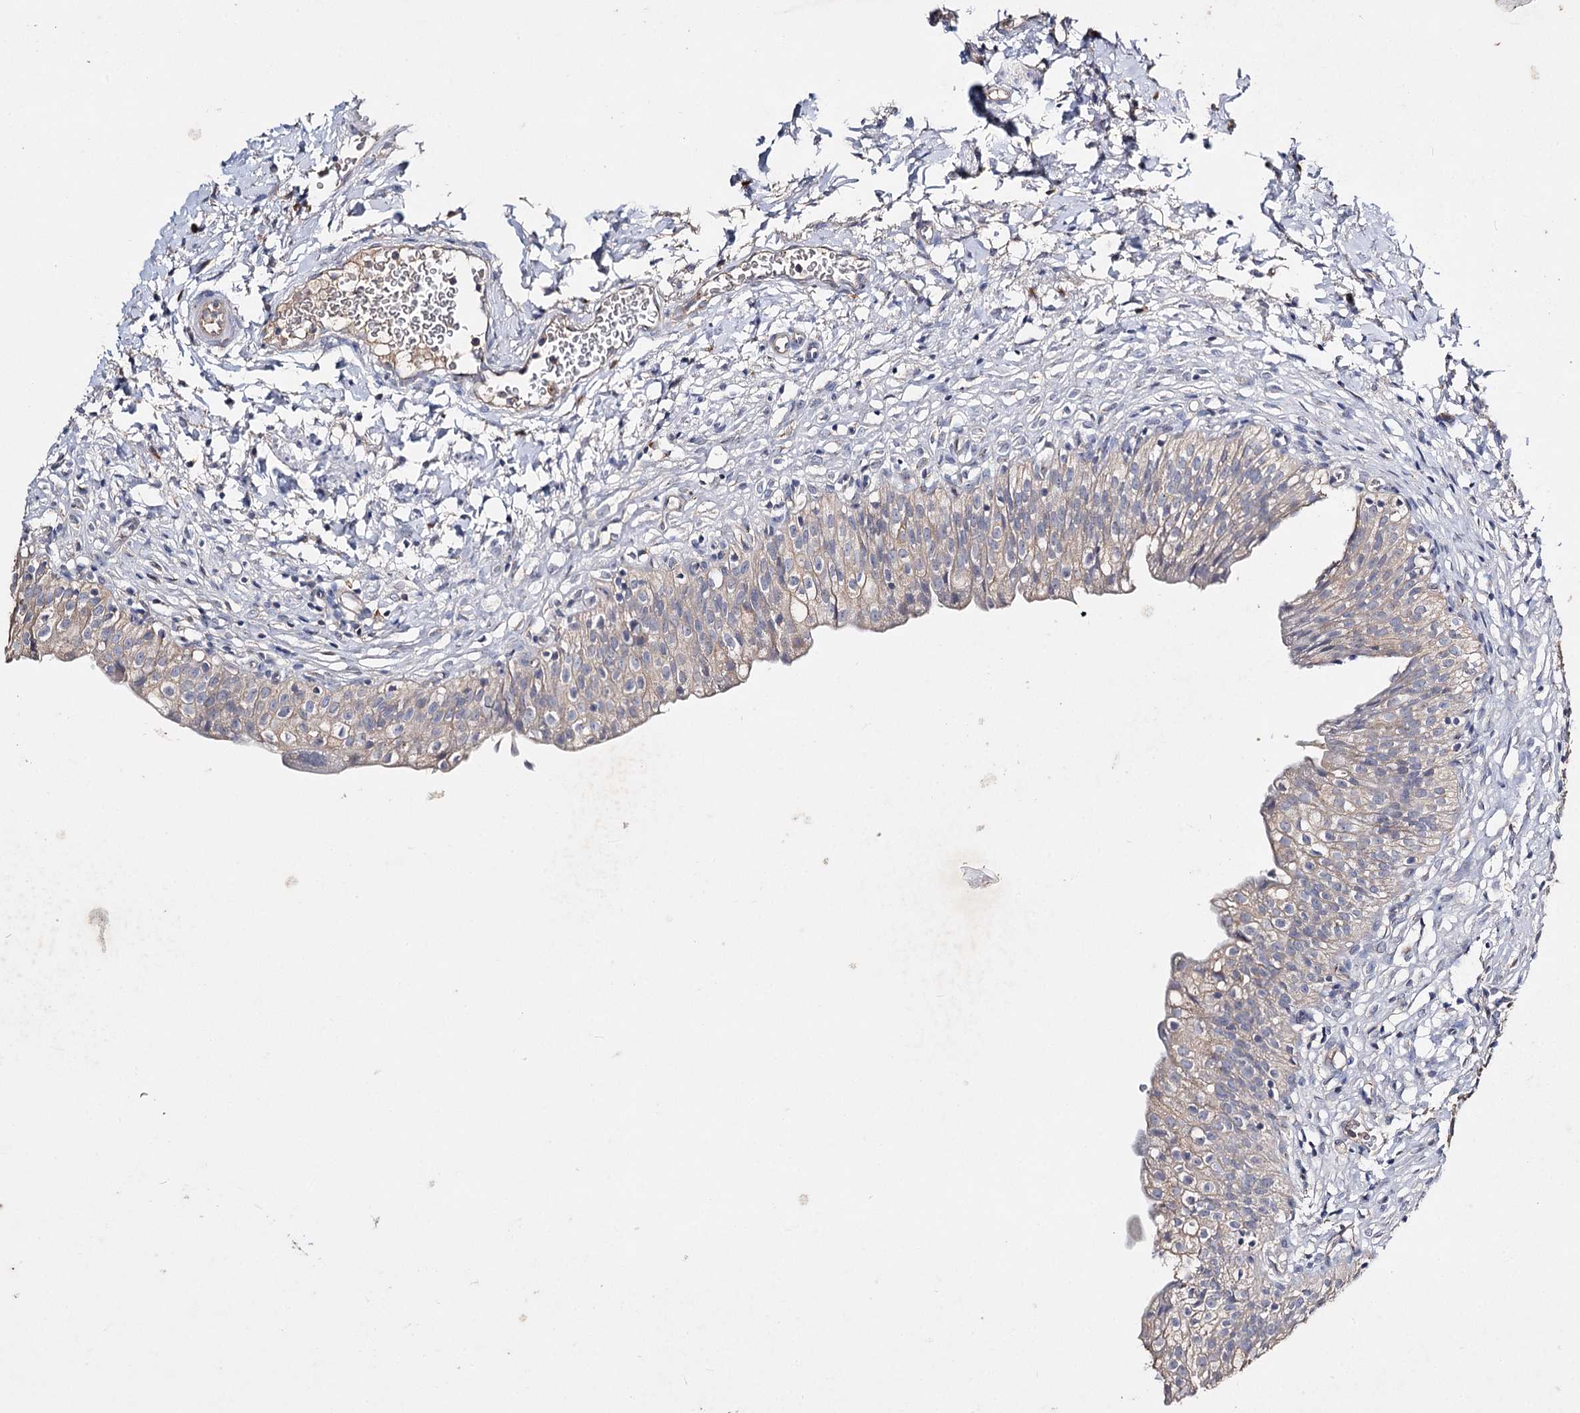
{"staining": {"intensity": "weak", "quantity": "25%-75%", "location": "cytoplasmic/membranous"}, "tissue": "urinary bladder", "cell_type": "Urothelial cells", "image_type": "normal", "snomed": [{"axis": "morphology", "description": "Normal tissue, NOS"}, {"axis": "topography", "description": "Urinary bladder"}], "caption": "Protein expression analysis of normal human urinary bladder reveals weak cytoplasmic/membranous expression in approximately 25%-75% of urothelial cells.", "gene": "IL1RAP", "patient": {"sex": "male", "age": 55}}